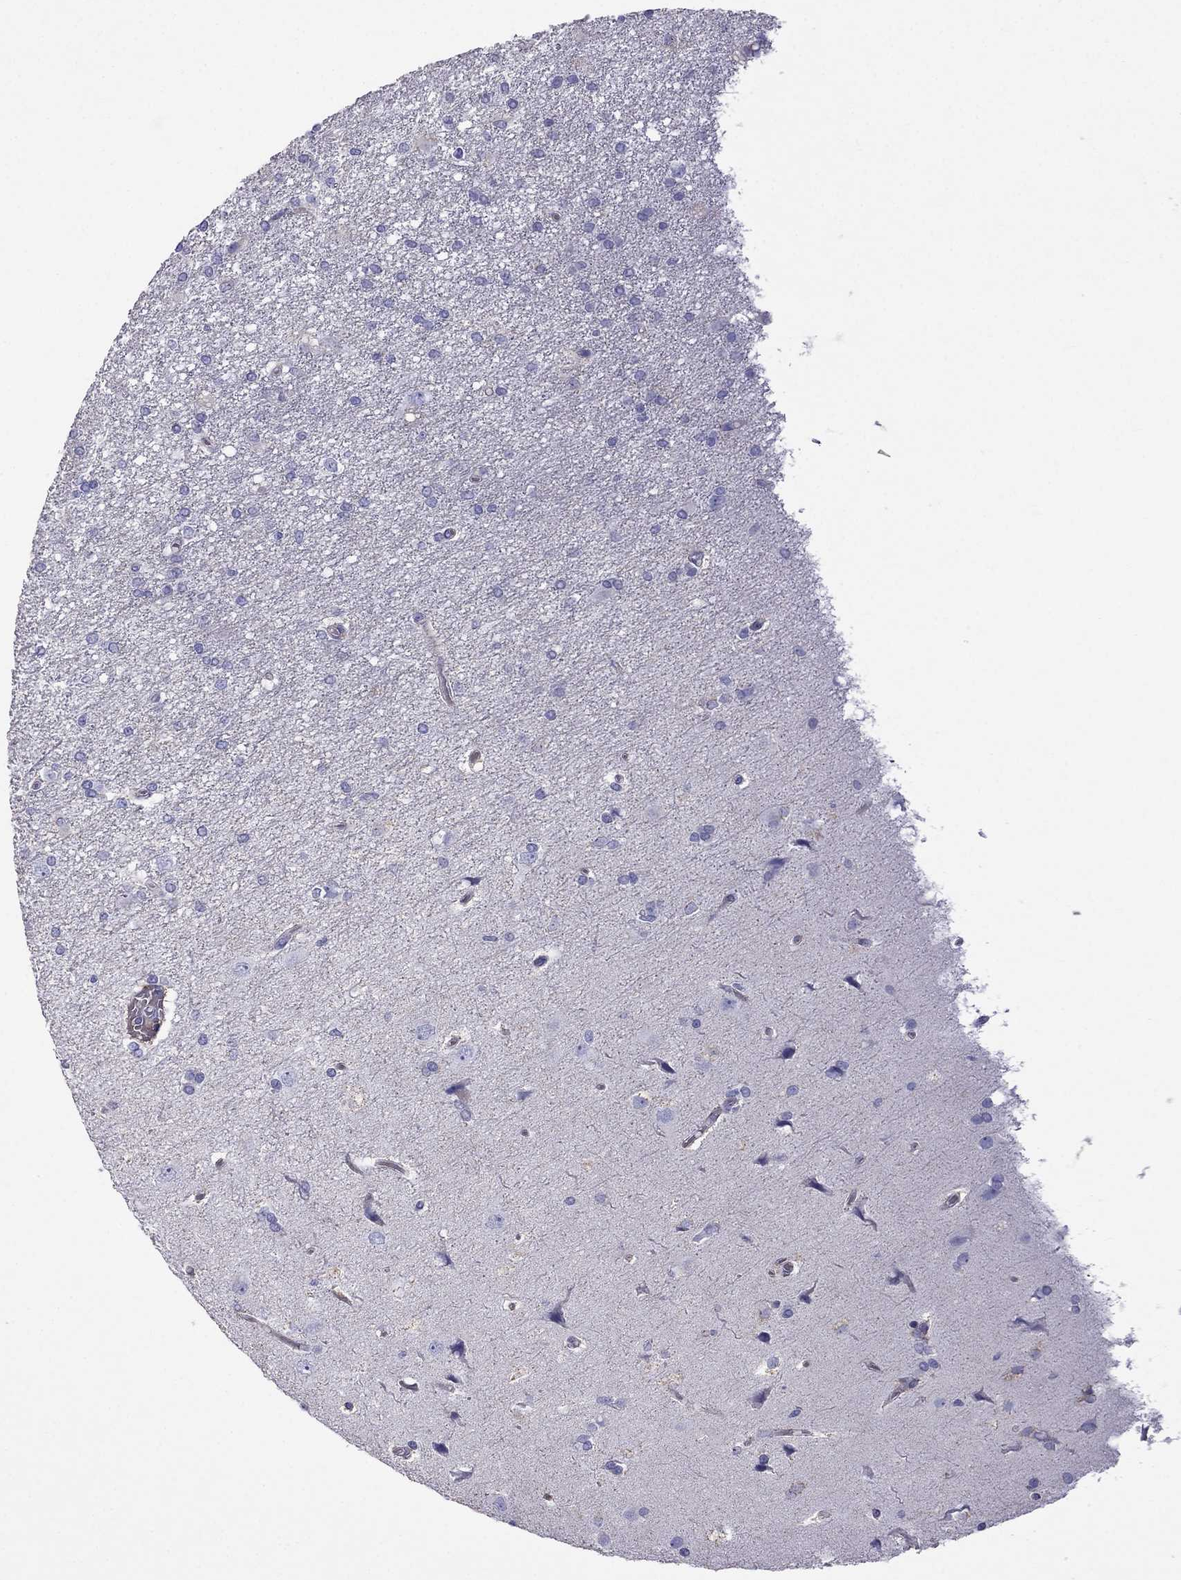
{"staining": {"intensity": "negative", "quantity": "none", "location": "none"}, "tissue": "glioma", "cell_type": "Tumor cells", "image_type": "cancer", "snomed": [{"axis": "morphology", "description": "Glioma, malignant, High grade"}, {"axis": "topography", "description": "Brain"}], "caption": "Immunohistochemistry (IHC) image of neoplastic tissue: glioma stained with DAB (3,3'-diaminobenzidine) demonstrates no significant protein staining in tumor cells.", "gene": "TDRD1", "patient": {"sex": "female", "age": 63}}